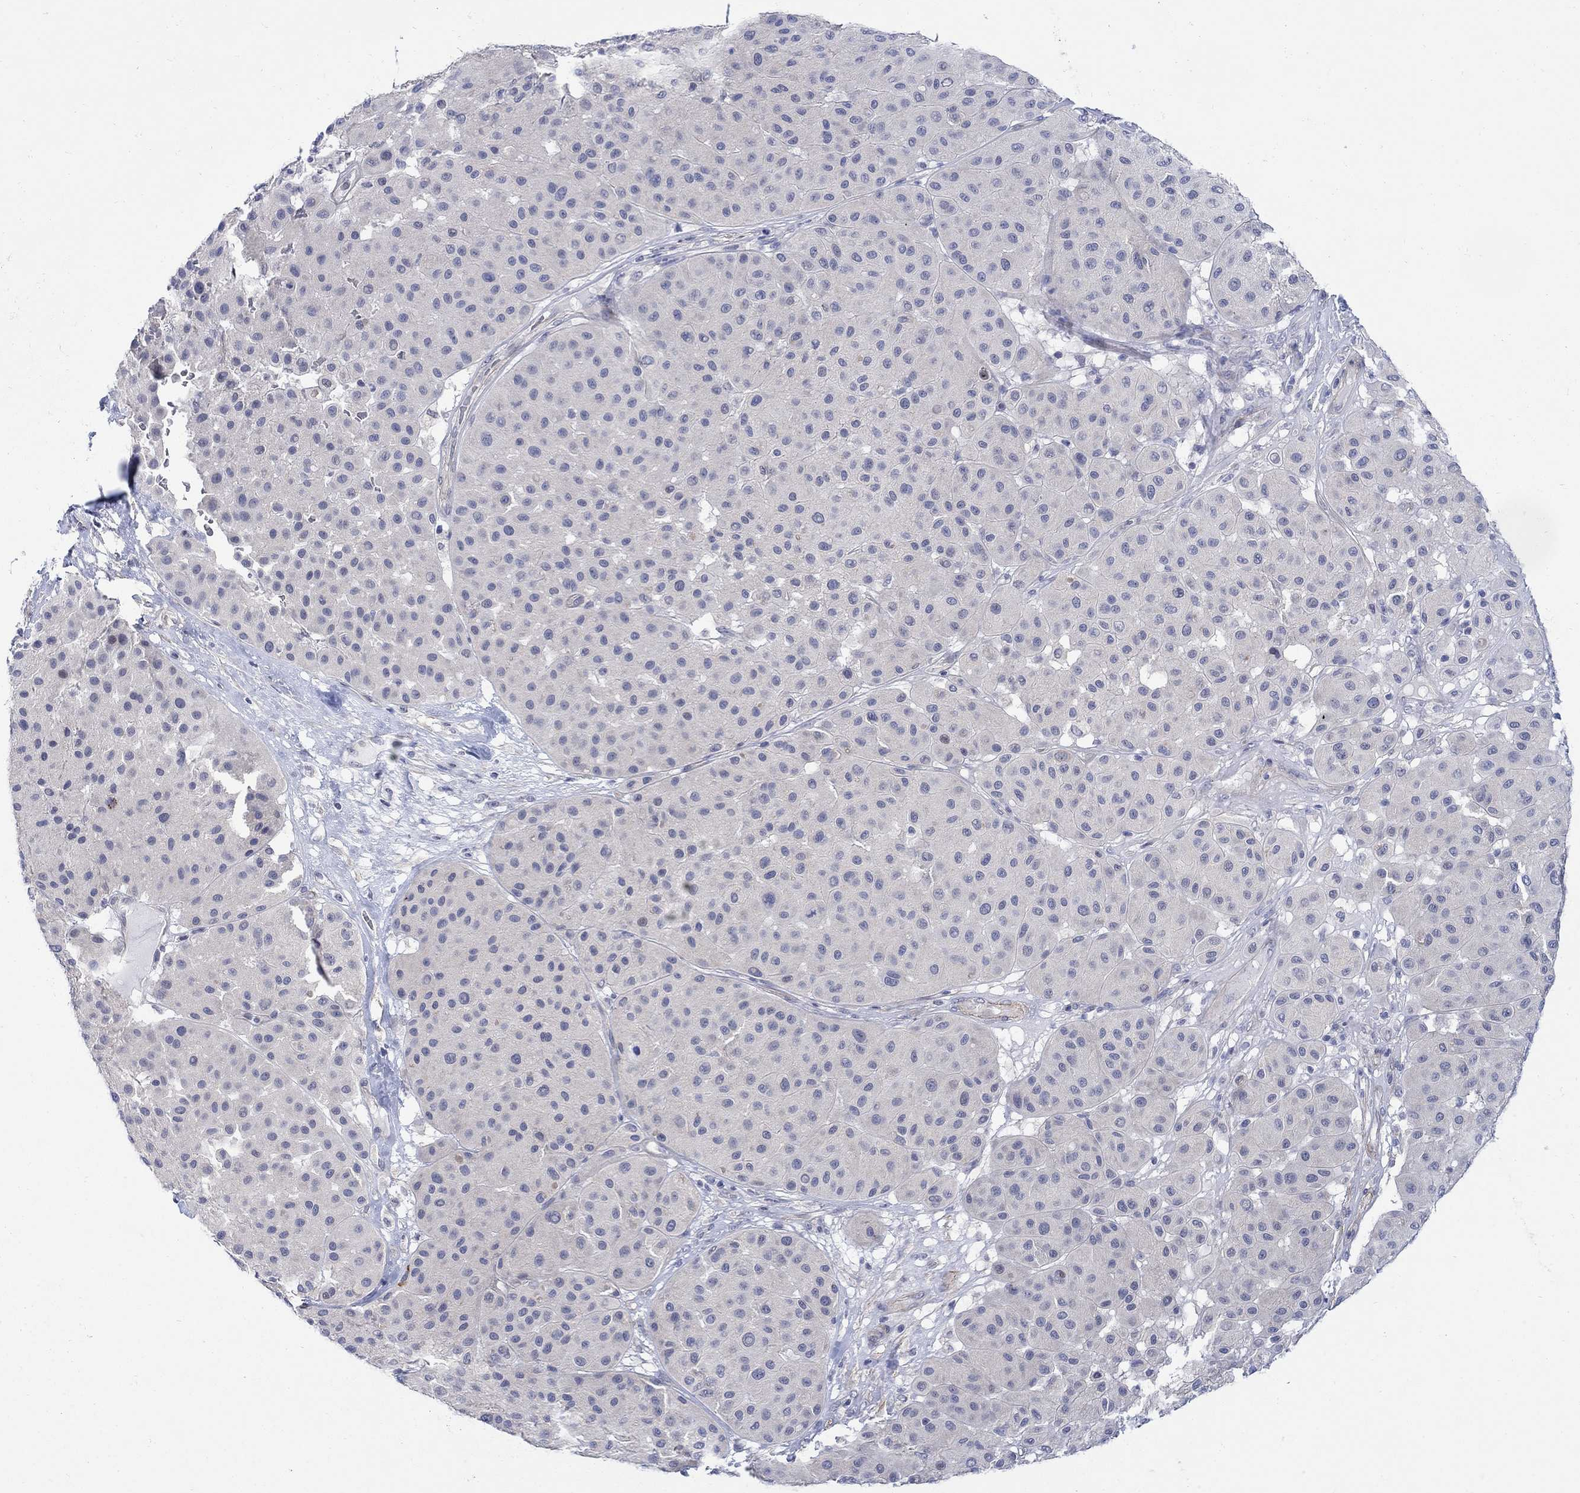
{"staining": {"intensity": "negative", "quantity": "none", "location": "none"}, "tissue": "melanoma", "cell_type": "Tumor cells", "image_type": "cancer", "snomed": [{"axis": "morphology", "description": "Malignant melanoma, Metastatic site"}, {"axis": "topography", "description": "Smooth muscle"}], "caption": "Melanoma was stained to show a protein in brown. There is no significant staining in tumor cells.", "gene": "SCN7A", "patient": {"sex": "male", "age": 41}}